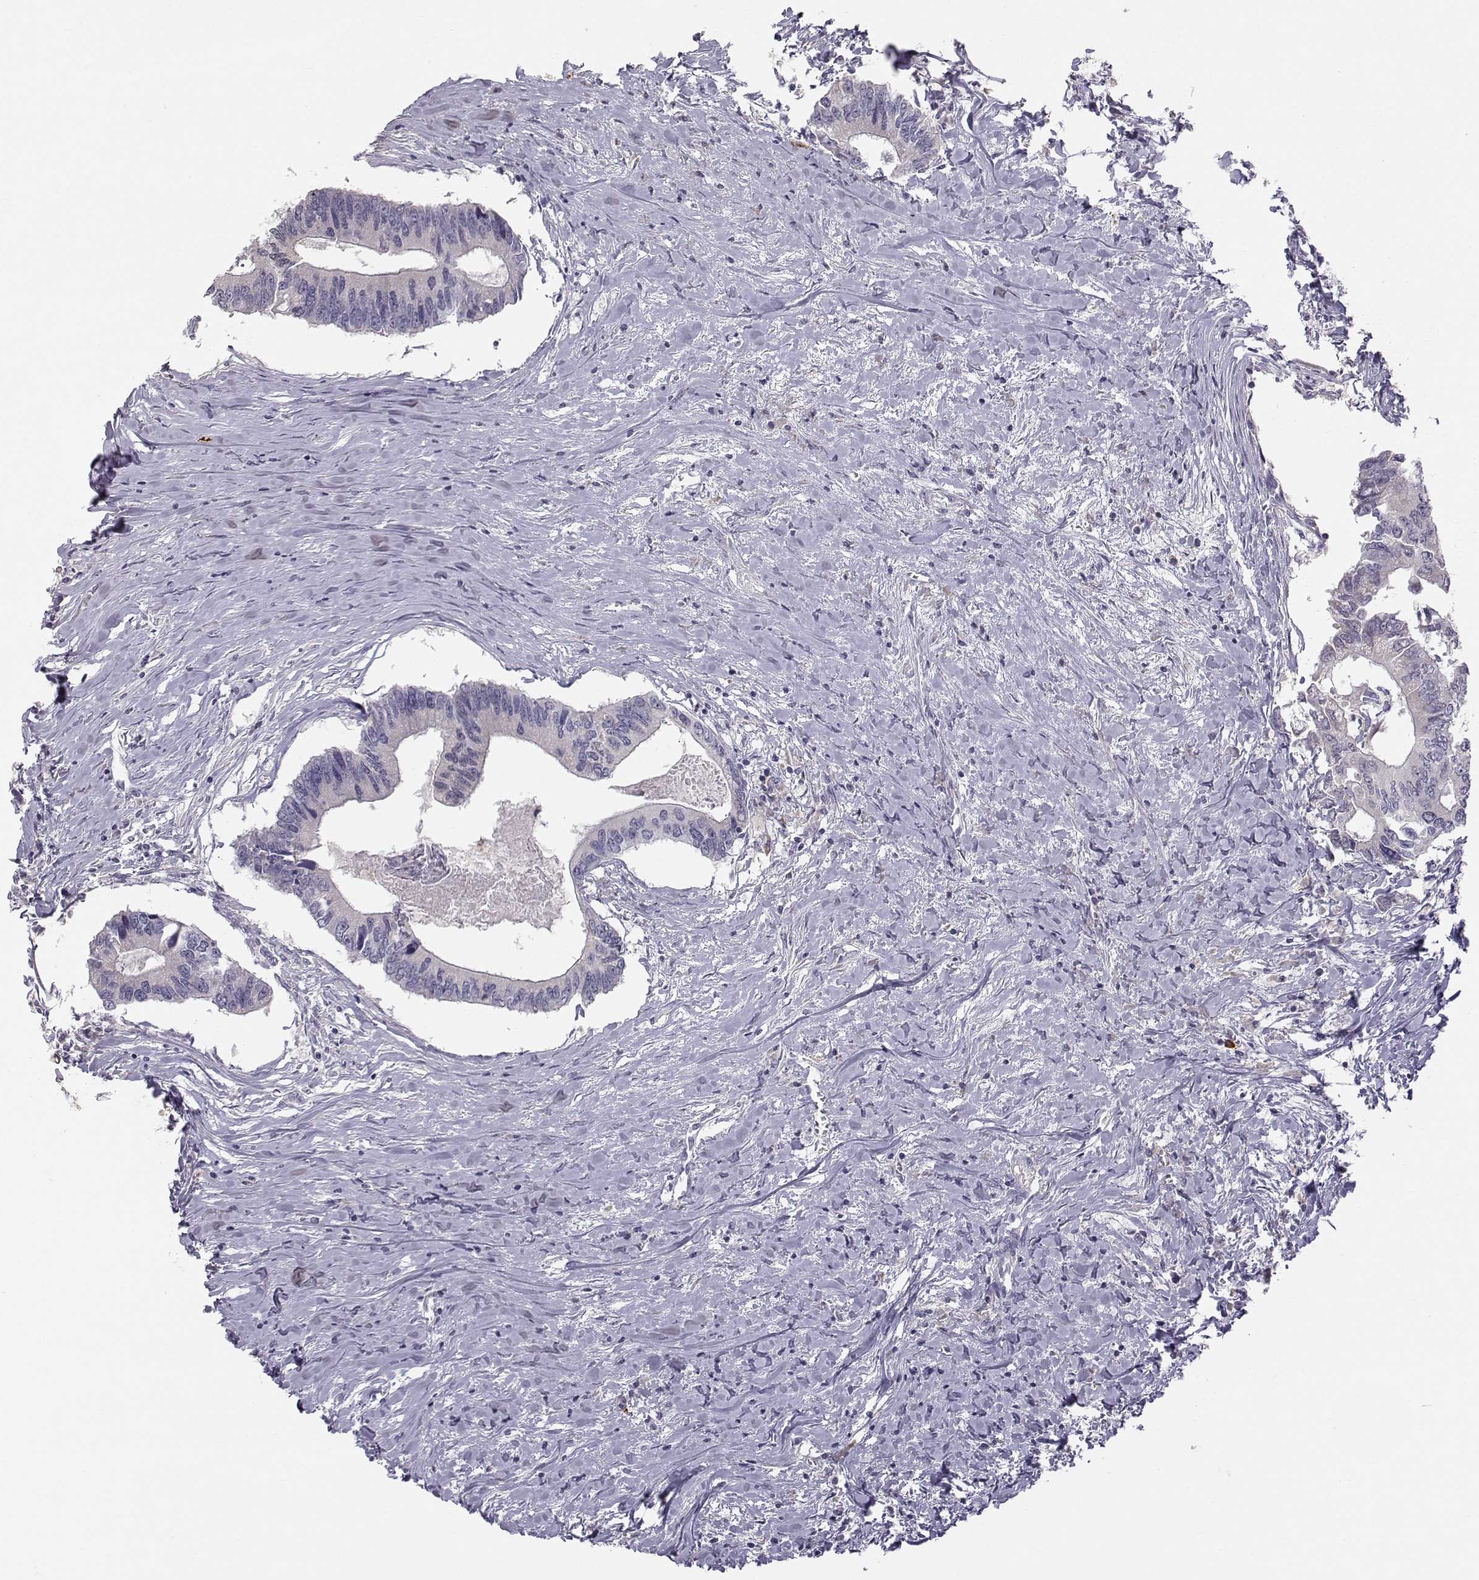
{"staining": {"intensity": "weak", "quantity": "25%-75%", "location": "cytoplasmic/membranous"}, "tissue": "colorectal cancer", "cell_type": "Tumor cells", "image_type": "cancer", "snomed": [{"axis": "morphology", "description": "Adenocarcinoma, NOS"}, {"axis": "topography", "description": "Colon"}], "caption": "Protein expression analysis of adenocarcinoma (colorectal) shows weak cytoplasmic/membranous positivity in approximately 25%-75% of tumor cells.", "gene": "ACSL6", "patient": {"sex": "male", "age": 53}}